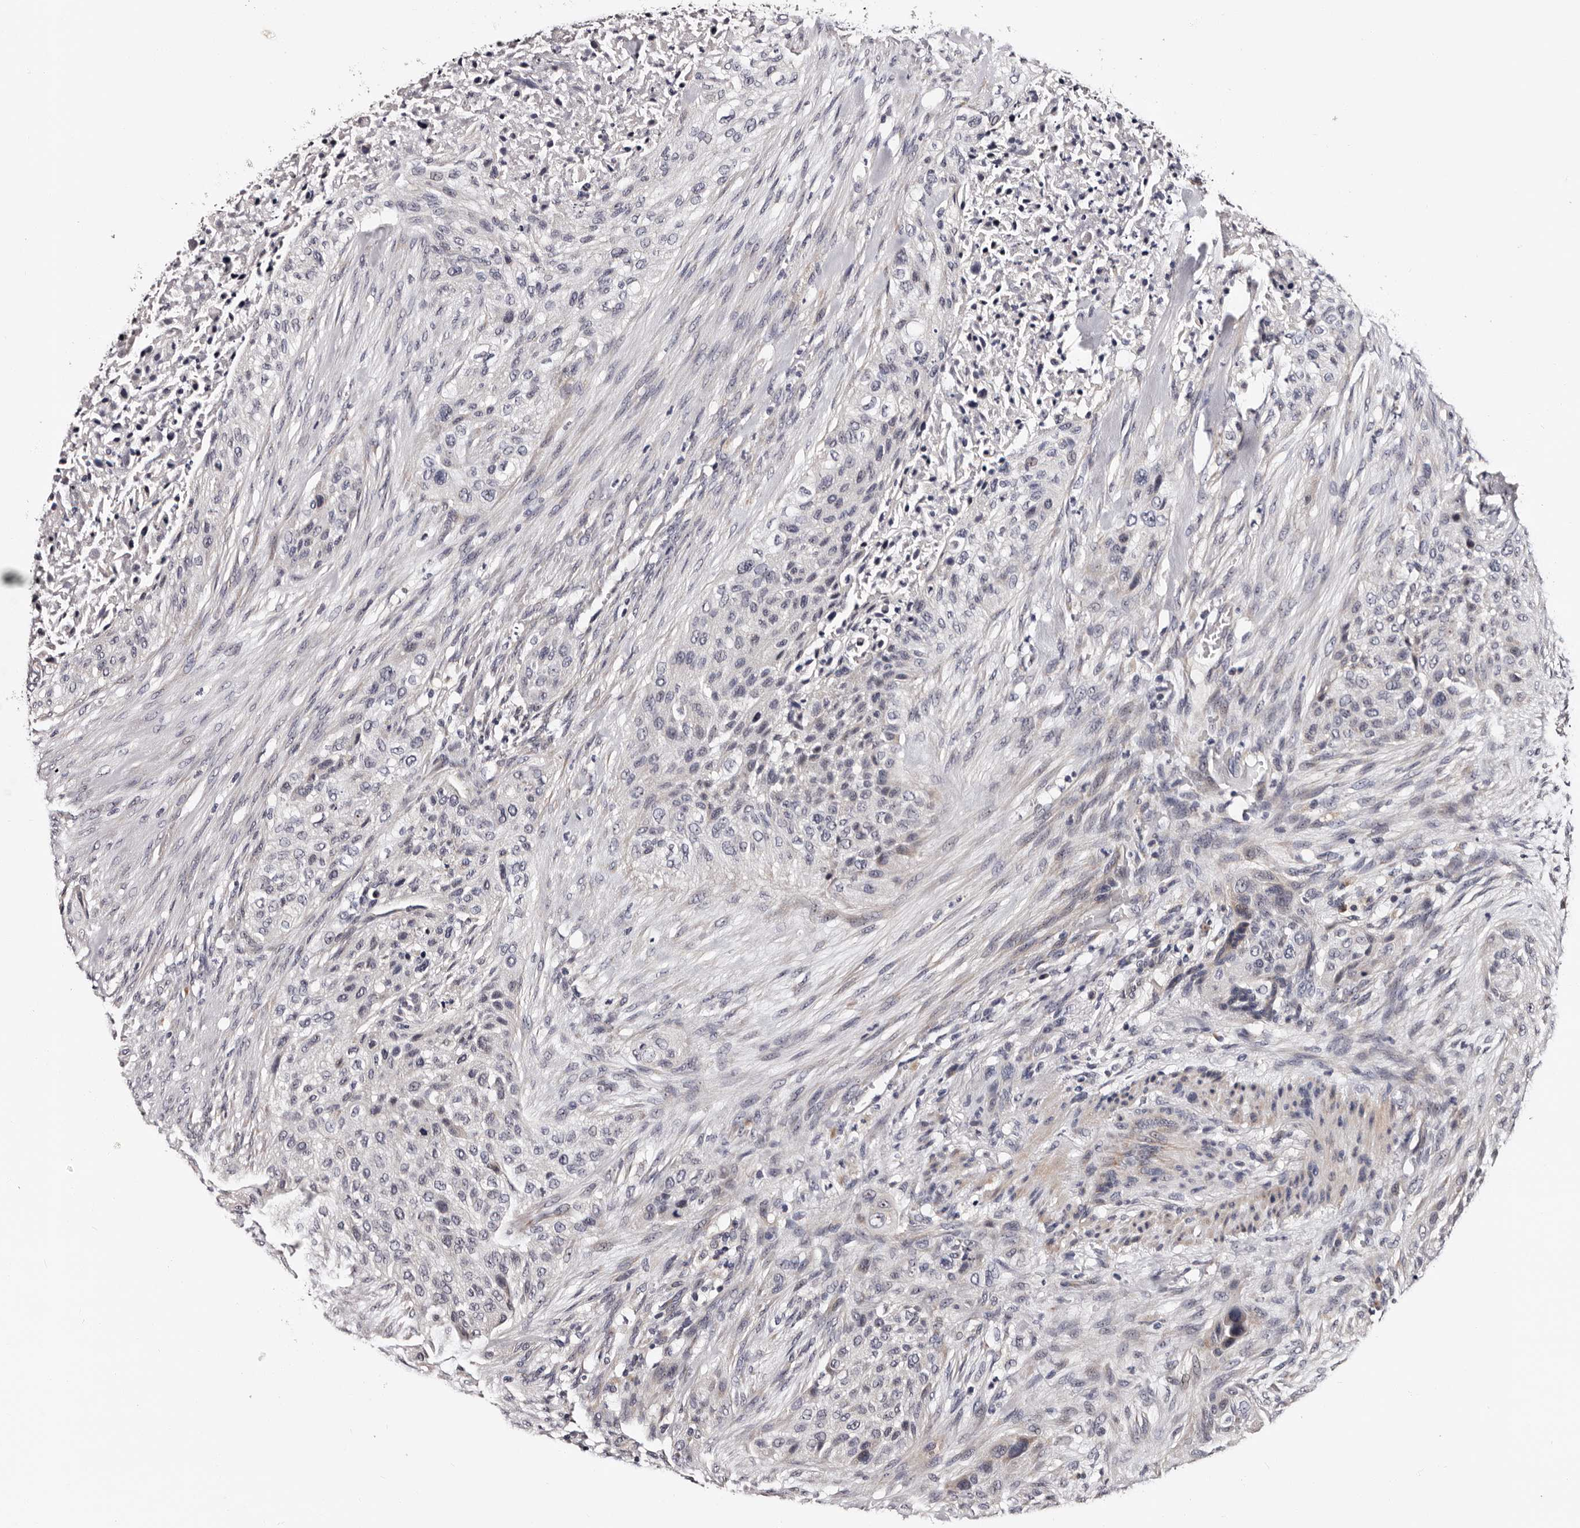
{"staining": {"intensity": "negative", "quantity": "none", "location": "none"}, "tissue": "urothelial cancer", "cell_type": "Tumor cells", "image_type": "cancer", "snomed": [{"axis": "morphology", "description": "Urothelial carcinoma, High grade"}, {"axis": "topography", "description": "Urinary bladder"}], "caption": "Immunohistochemistry (IHC) of human urothelial carcinoma (high-grade) exhibits no positivity in tumor cells.", "gene": "TAF4B", "patient": {"sex": "male", "age": 35}}